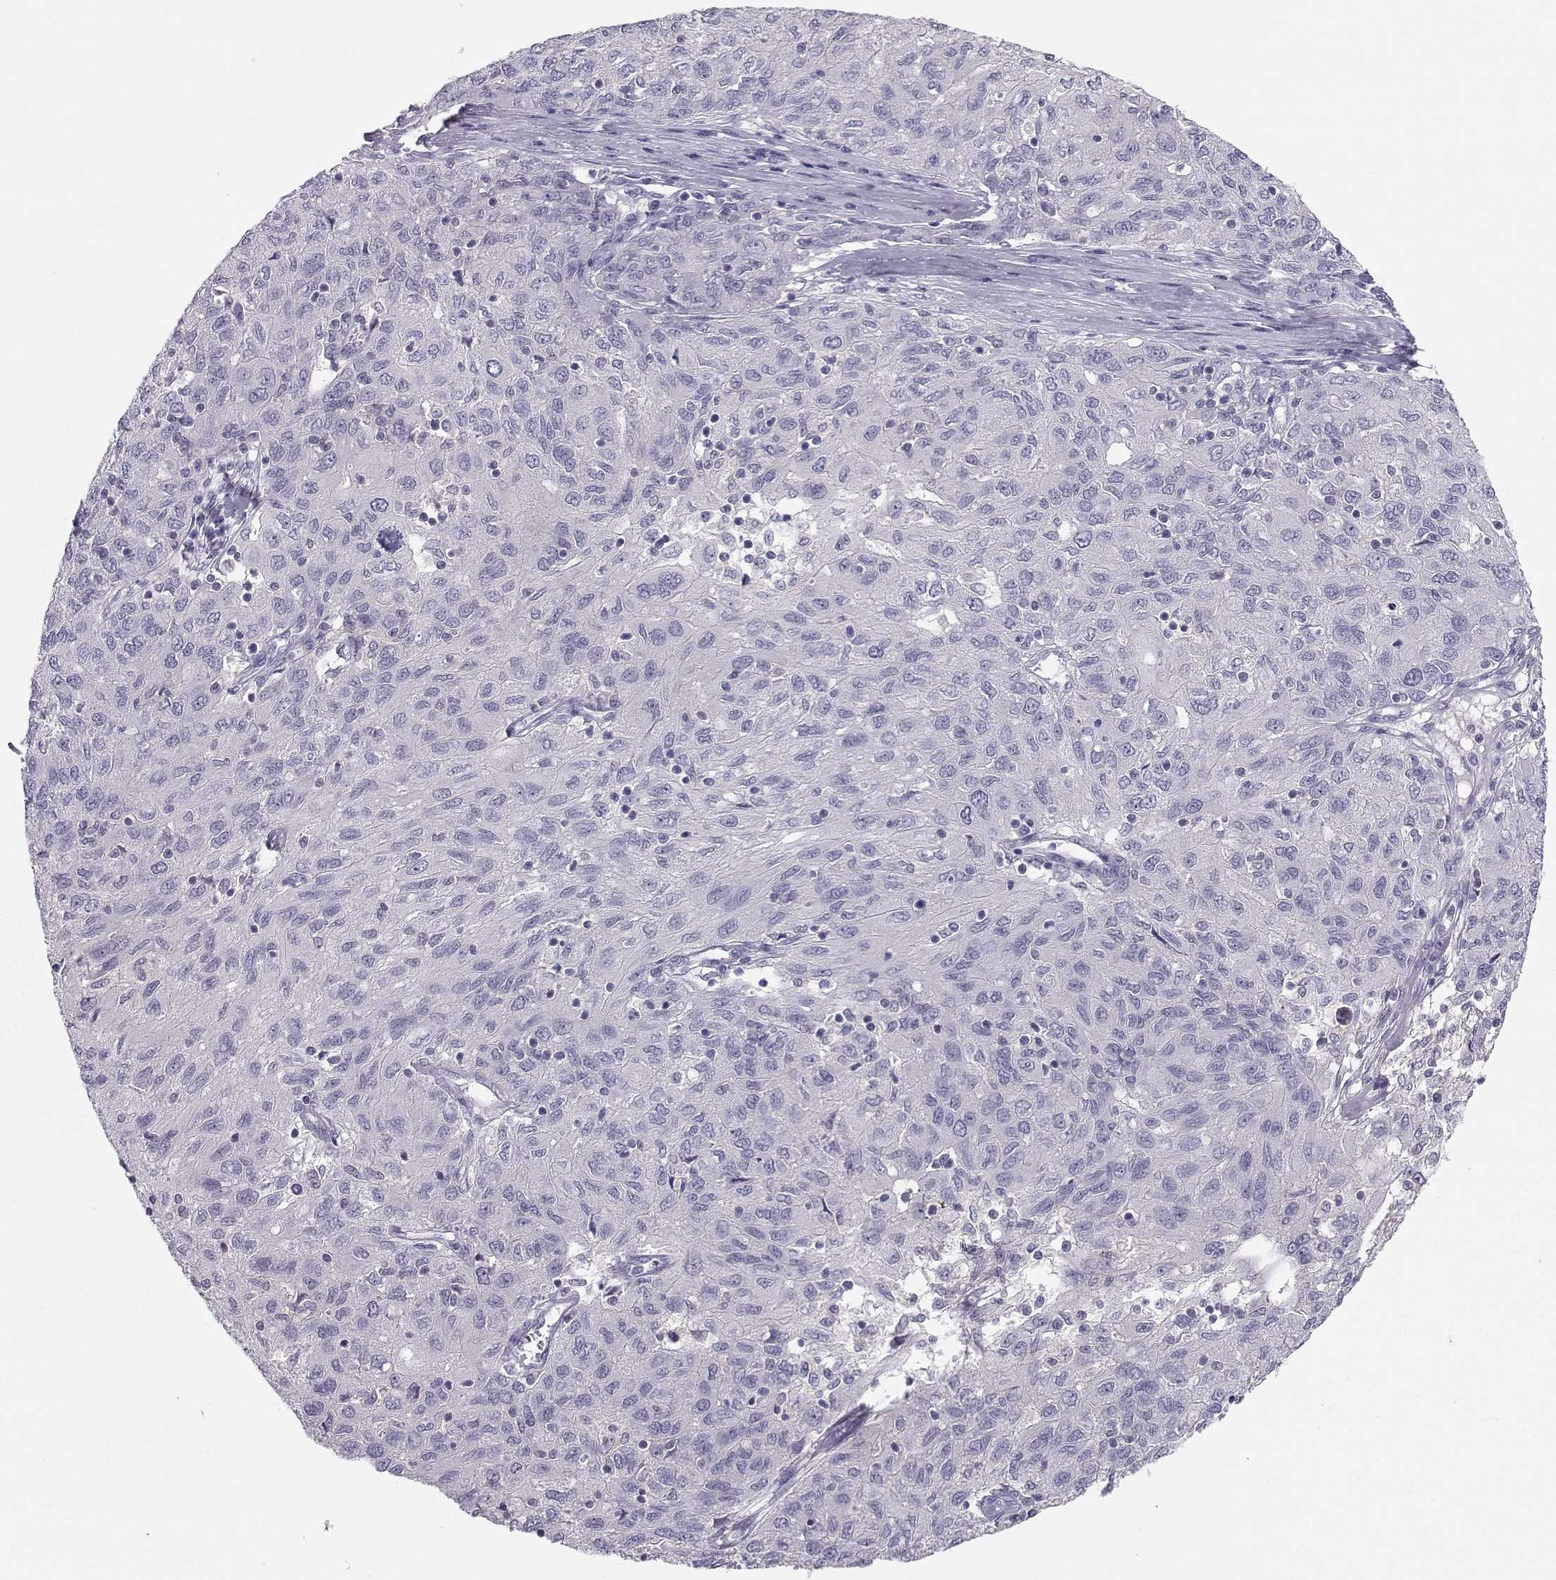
{"staining": {"intensity": "negative", "quantity": "none", "location": "none"}, "tissue": "ovarian cancer", "cell_type": "Tumor cells", "image_type": "cancer", "snomed": [{"axis": "morphology", "description": "Carcinoma, endometroid"}, {"axis": "topography", "description": "Ovary"}], "caption": "Immunohistochemistry histopathology image of endometroid carcinoma (ovarian) stained for a protein (brown), which reveals no staining in tumor cells.", "gene": "MROH7", "patient": {"sex": "female", "age": 50}}